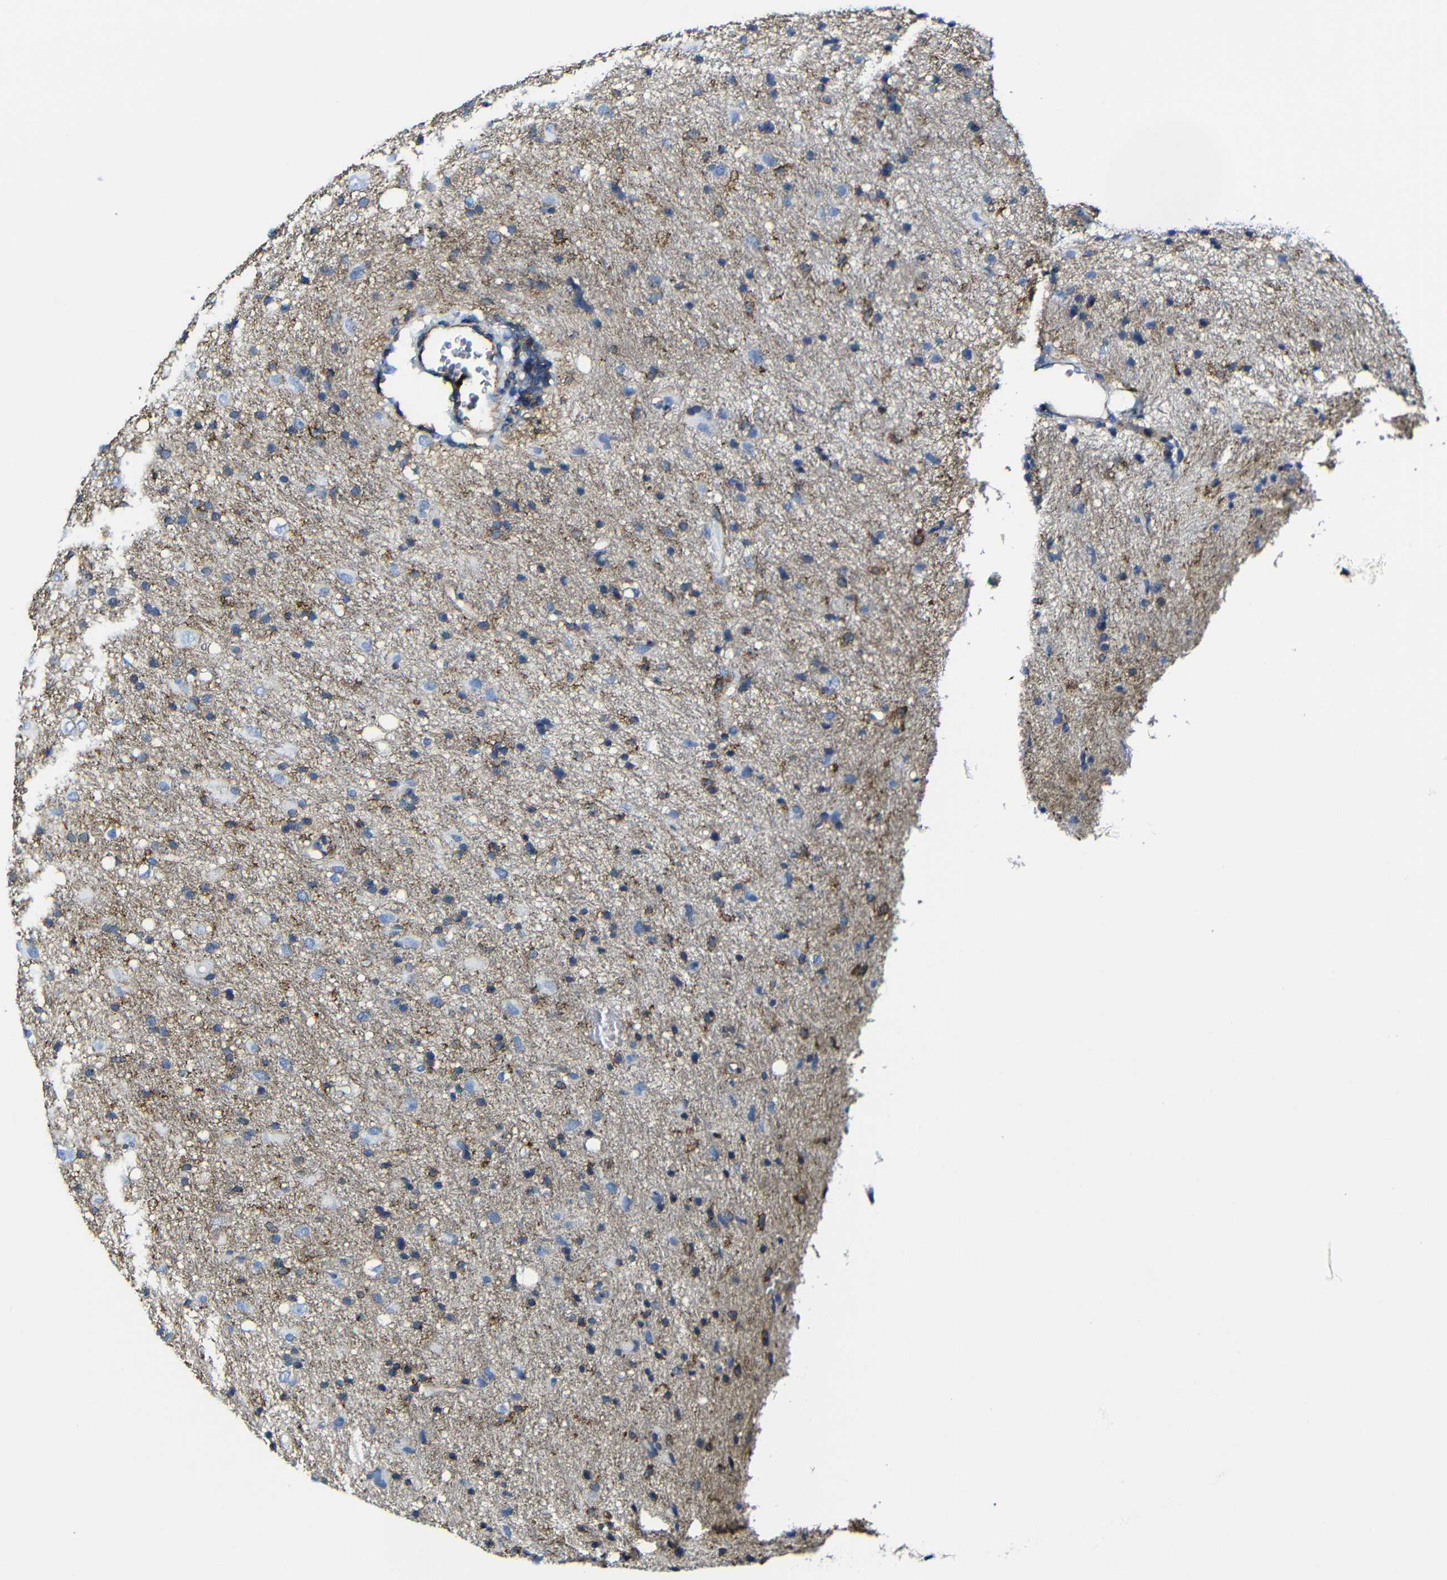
{"staining": {"intensity": "moderate", "quantity": "25%-75%", "location": "cytoplasmic/membranous"}, "tissue": "glioma", "cell_type": "Tumor cells", "image_type": "cancer", "snomed": [{"axis": "morphology", "description": "Glioma, malignant, Low grade"}, {"axis": "topography", "description": "Brain"}], "caption": "A photomicrograph showing moderate cytoplasmic/membranous staining in about 25%-75% of tumor cells in malignant glioma (low-grade), as visualized by brown immunohistochemical staining.", "gene": "MSN", "patient": {"sex": "male", "age": 77}}